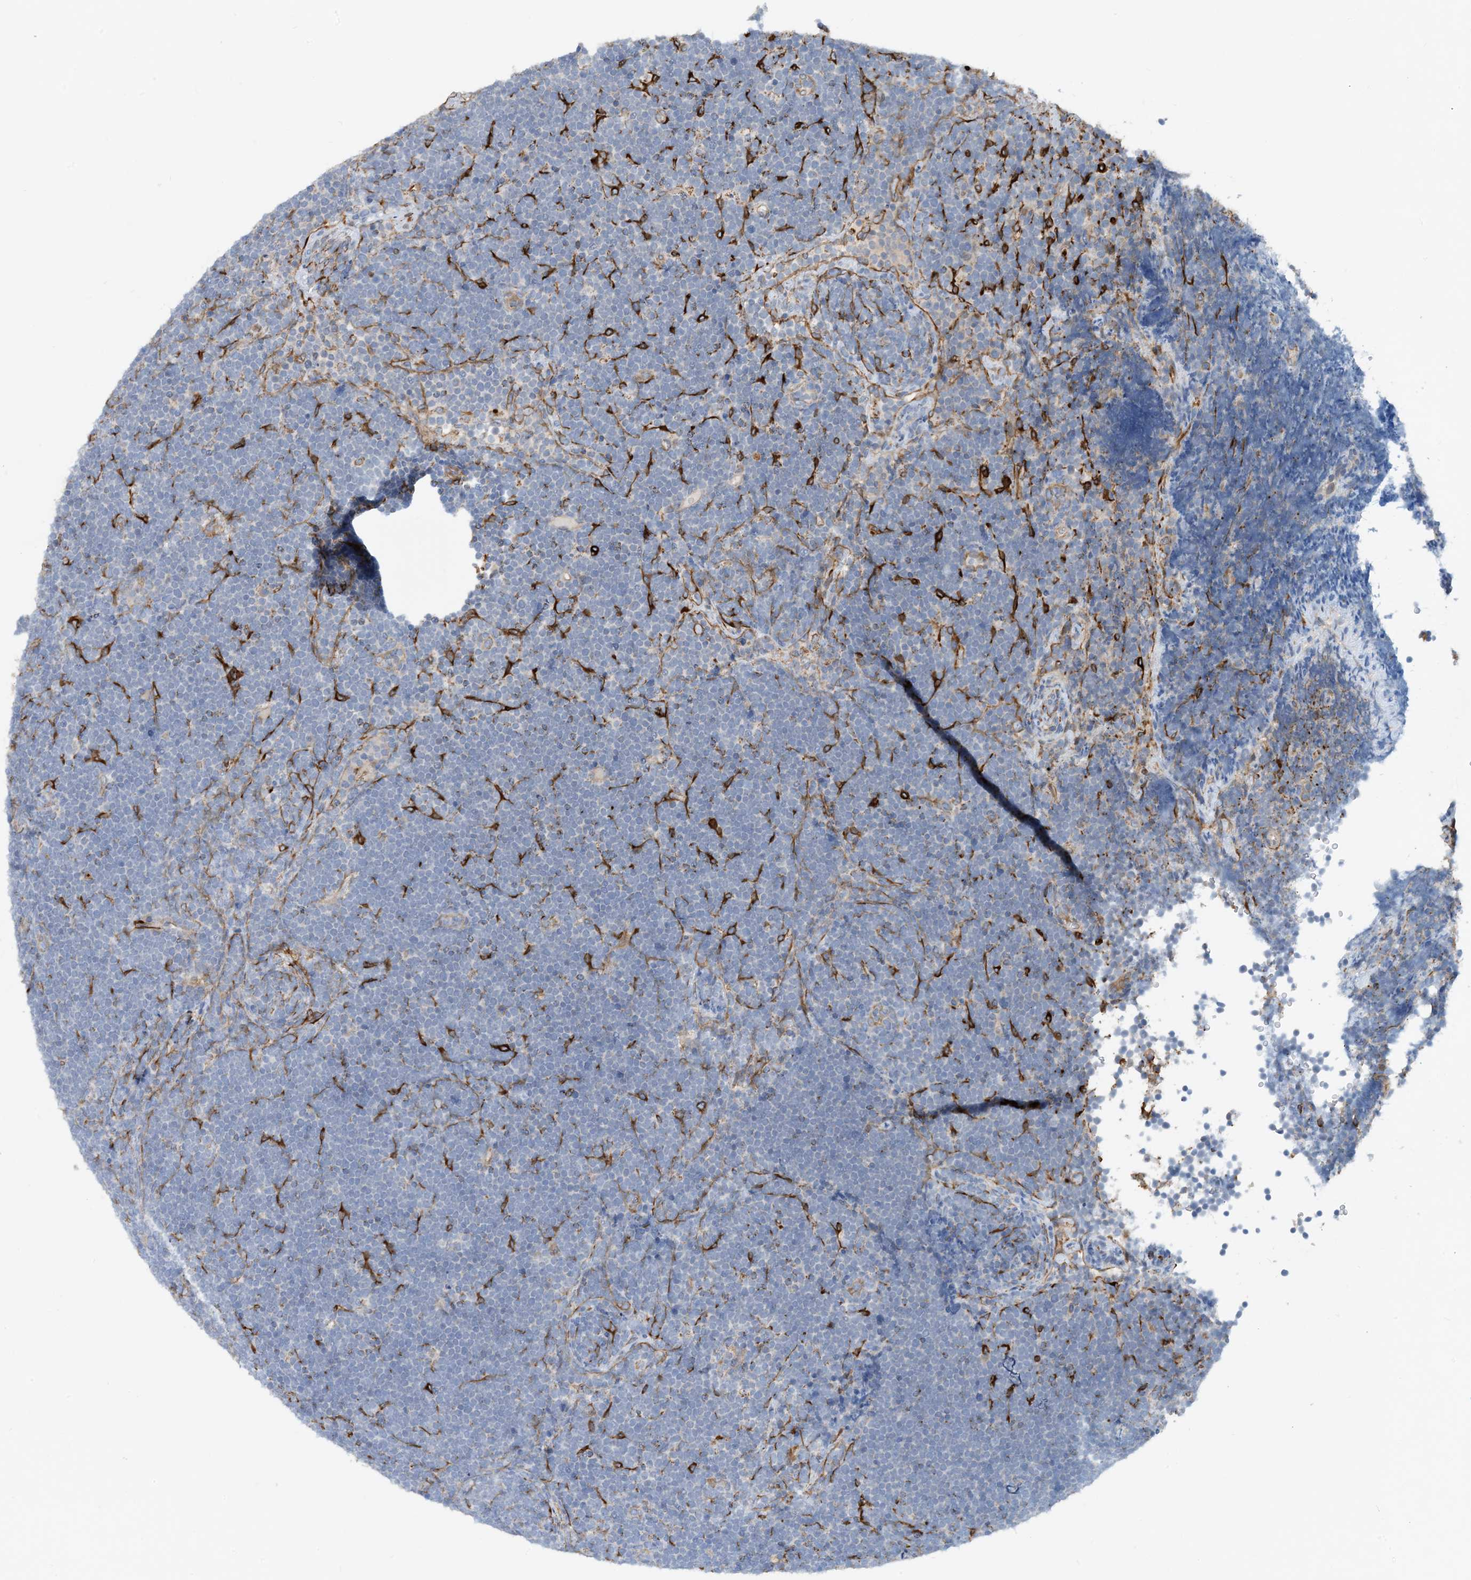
{"staining": {"intensity": "negative", "quantity": "none", "location": "none"}, "tissue": "lymphoma", "cell_type": "Tumor cells", "image_type": "cancer", "snomed": [{"axis": "morphology", "description": "Malignant lymphoma, non-Hodgkin's type, High grade"}, {"axis": "topography", "description": "Lymph node"}], "caption": "The immunohistochemistry micrograph has no significant positivity in tumor cells of high-grade malignant lymphoma, non-Hodgkin's type tissue. (DAB immunohistochemistry (IHC) visualized using brightfield microscopy, high magnification).", "gene": "EIF2A", "patient": {"sex": "male", "age": 13}}